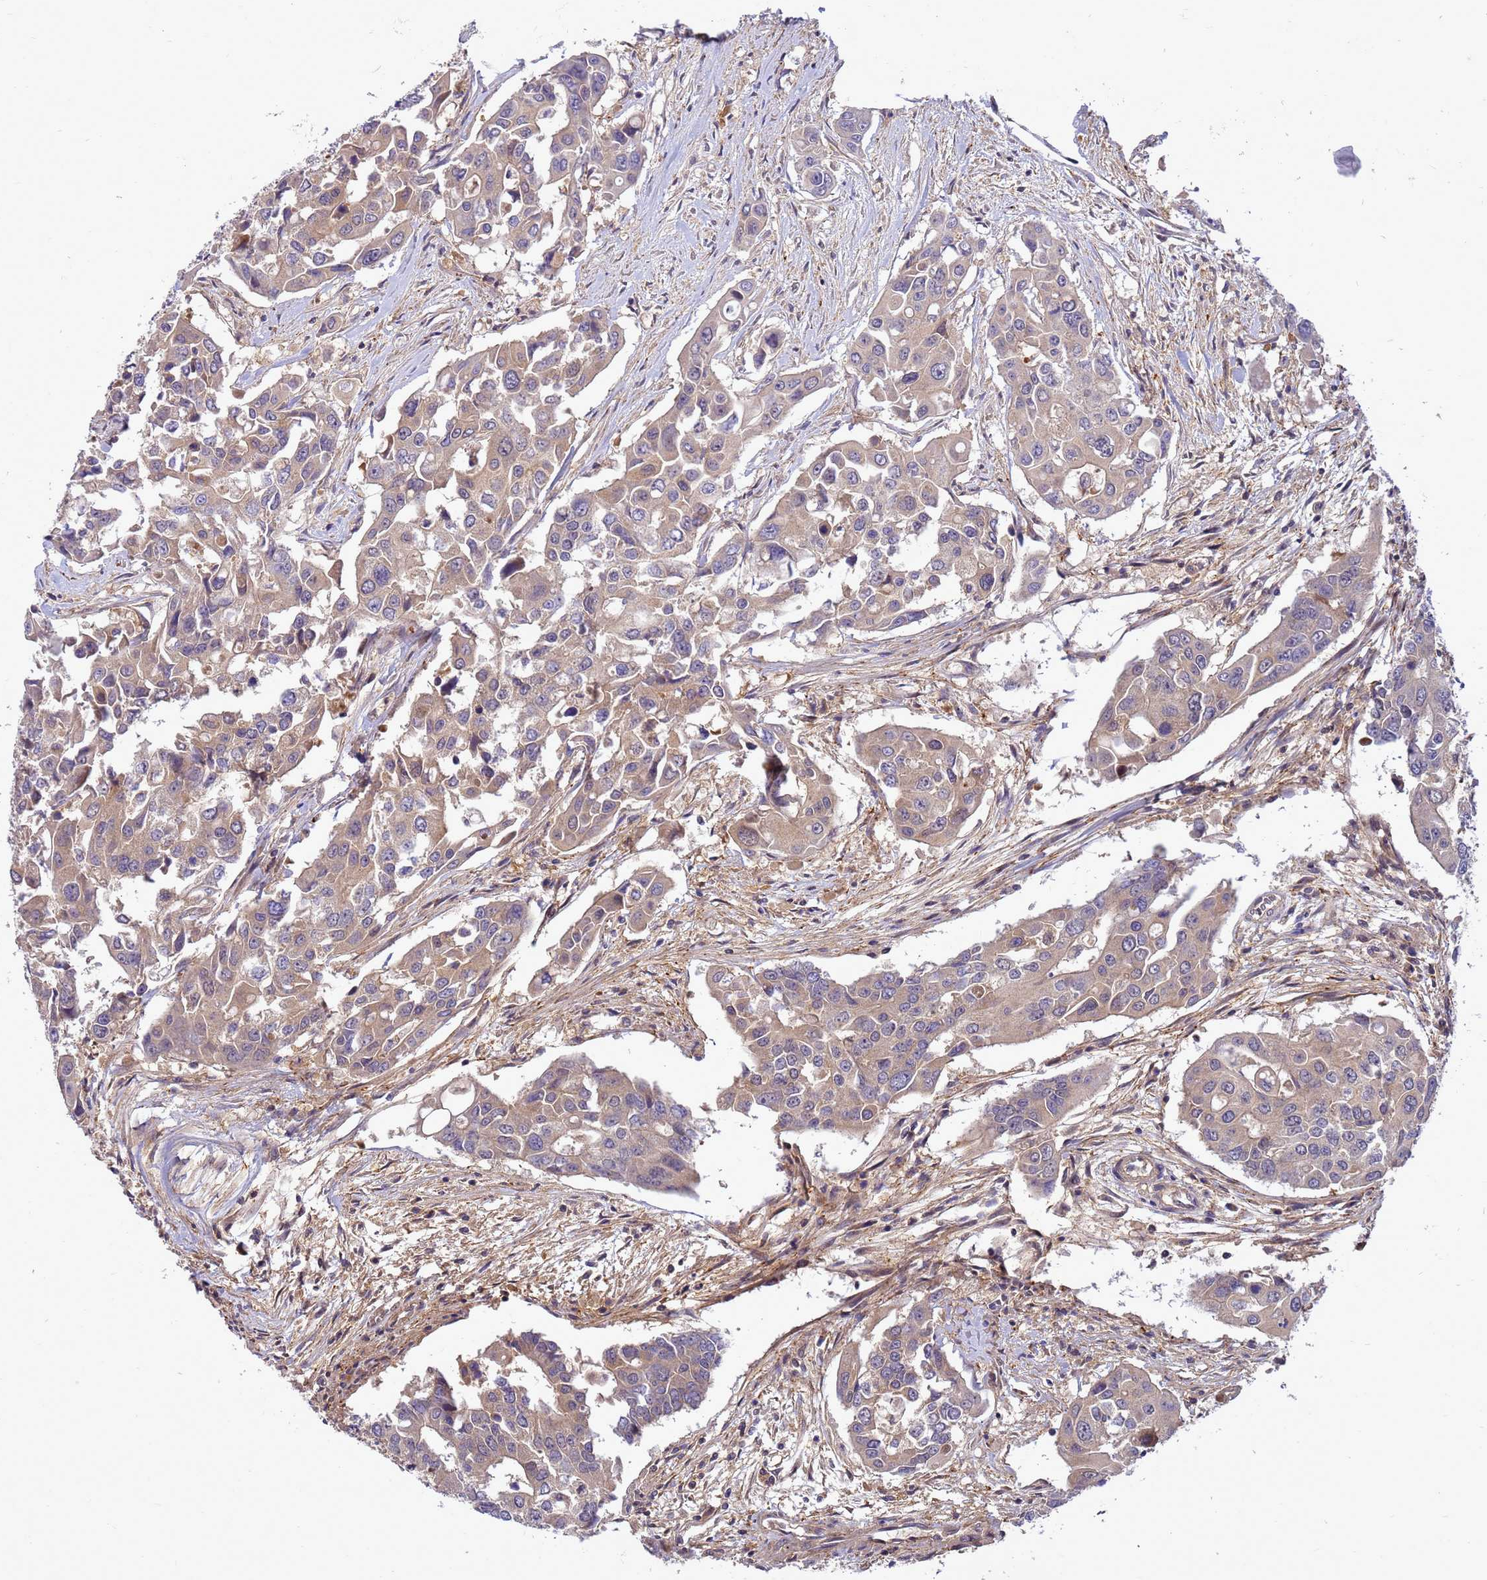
{"staining": {"intensity": "moderate", "quantity": ">75%", "location": "cytoplasmic/membranous"}, "tissue": "colorectal cancer", "cell_type": "Tumor cells", "image_type": "cancer", "snomed": [{"axis": "morphology", "description": "Adenocarcinoma, NOS"}, {"axis": "topography", "description": "Colon"}], "caption": "Colorectal adenocarcinoma stained for a protein (brown) reveals moderate cytoplasmic/membranous positive staining in approximately >75% of tumor cells.", "gene": "ENOPH1", "patient": {"sex": "male", "age": 77}}